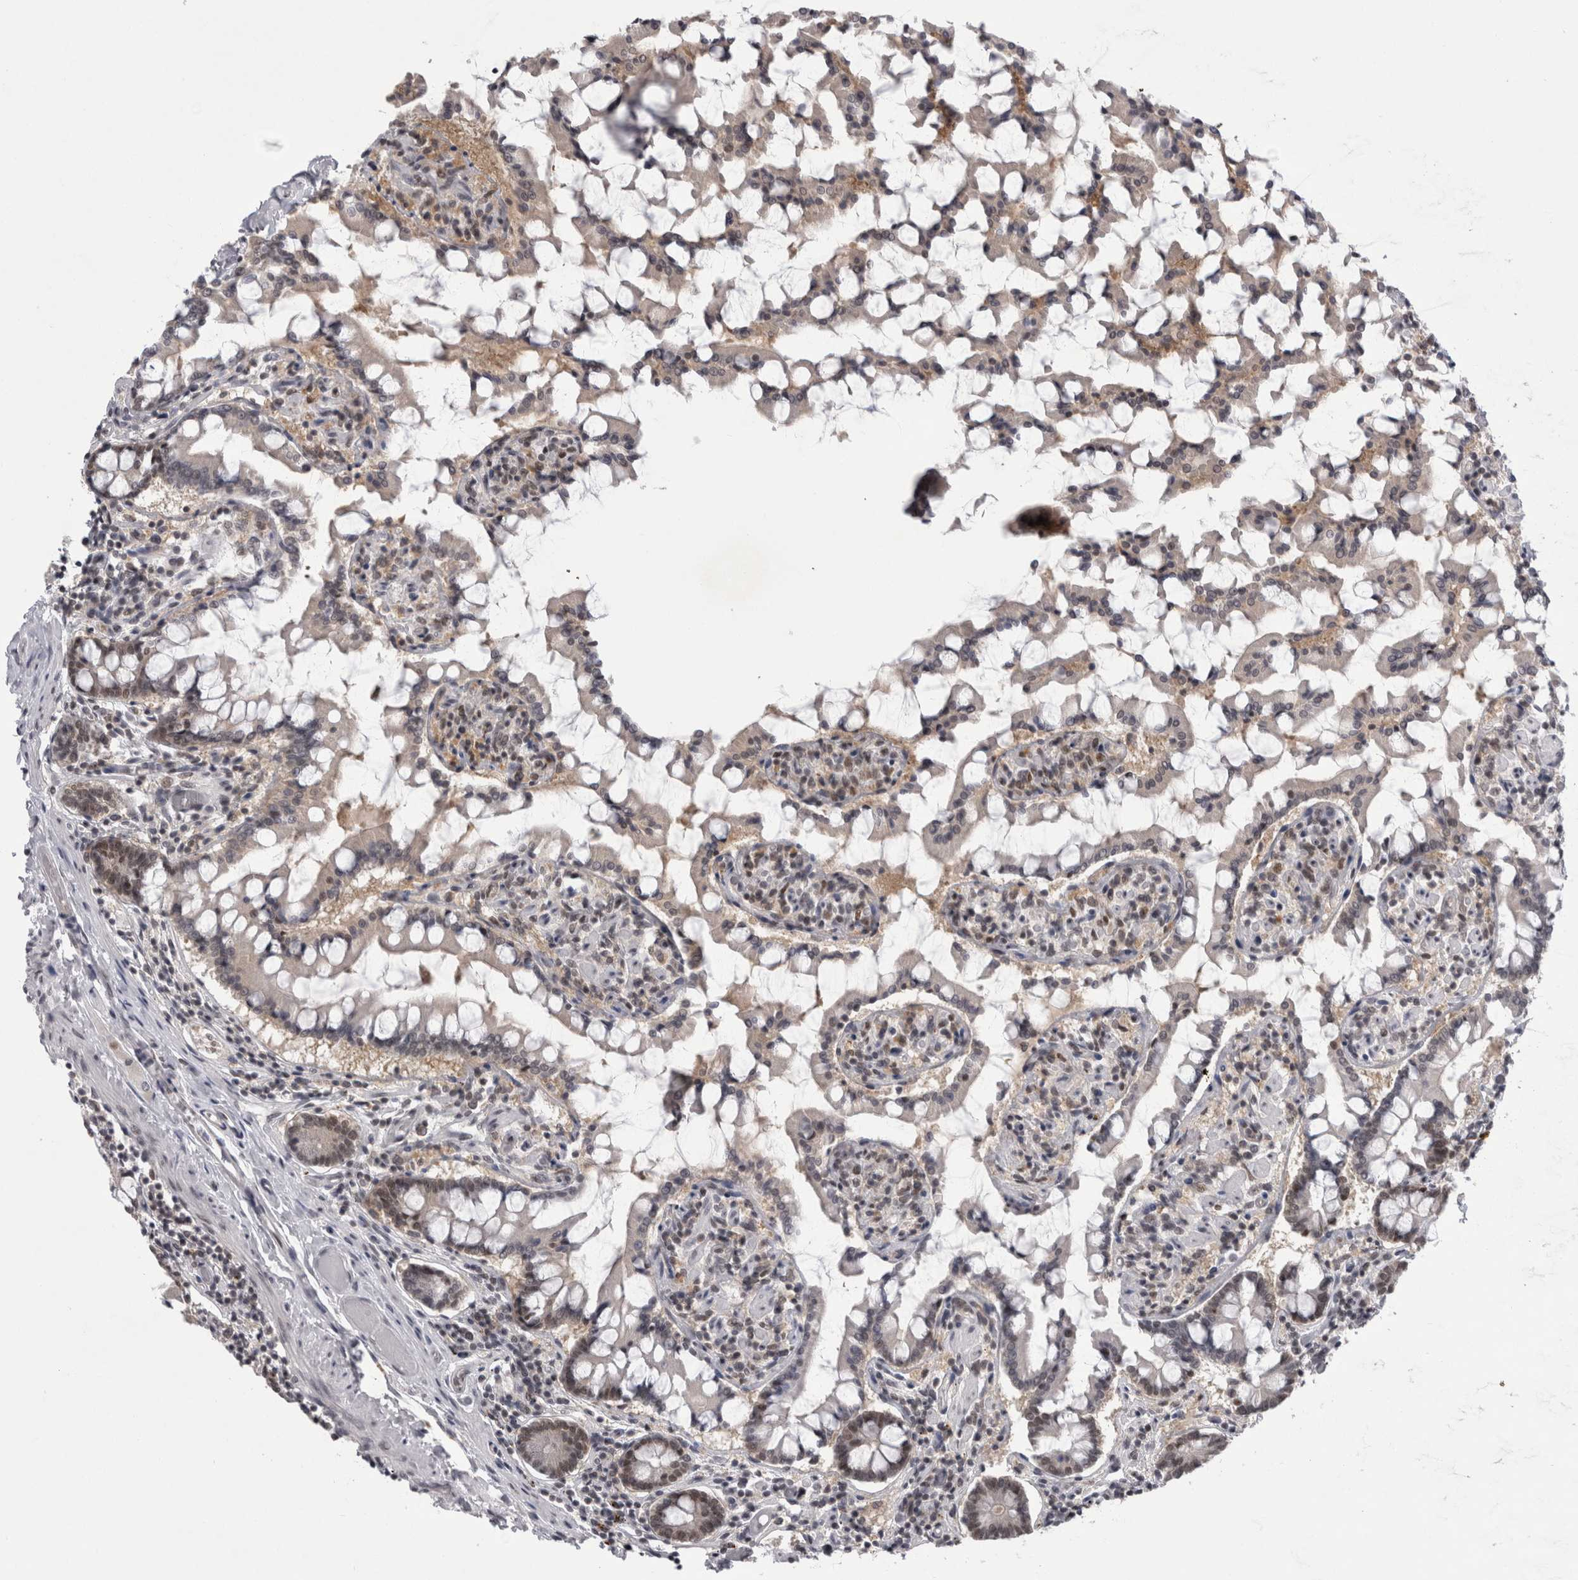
{"staining": {"intensity": "moderate", "quantity": "25%-75%", "location": "nuclear"}, "tissue": "small intestine", "cell_type": "Glandular cells", "image_type": "normal", "snomed": [{"axis": "morphology", "description": "Normal tissue, NOS"}, {"axis": "topography", "description": "Small intestine"}], "caption": "Immunohistochemistry (IHC) (DAB) staining of unremarkable small intestine reveals moderate nuclear protein positivity in approximately 25%-75% of glandular cells. (DAB IHC with brightfield microscopy, high magnification).", "gene": "PSMB2", "patient": {"sex": "male", "age": 41}}